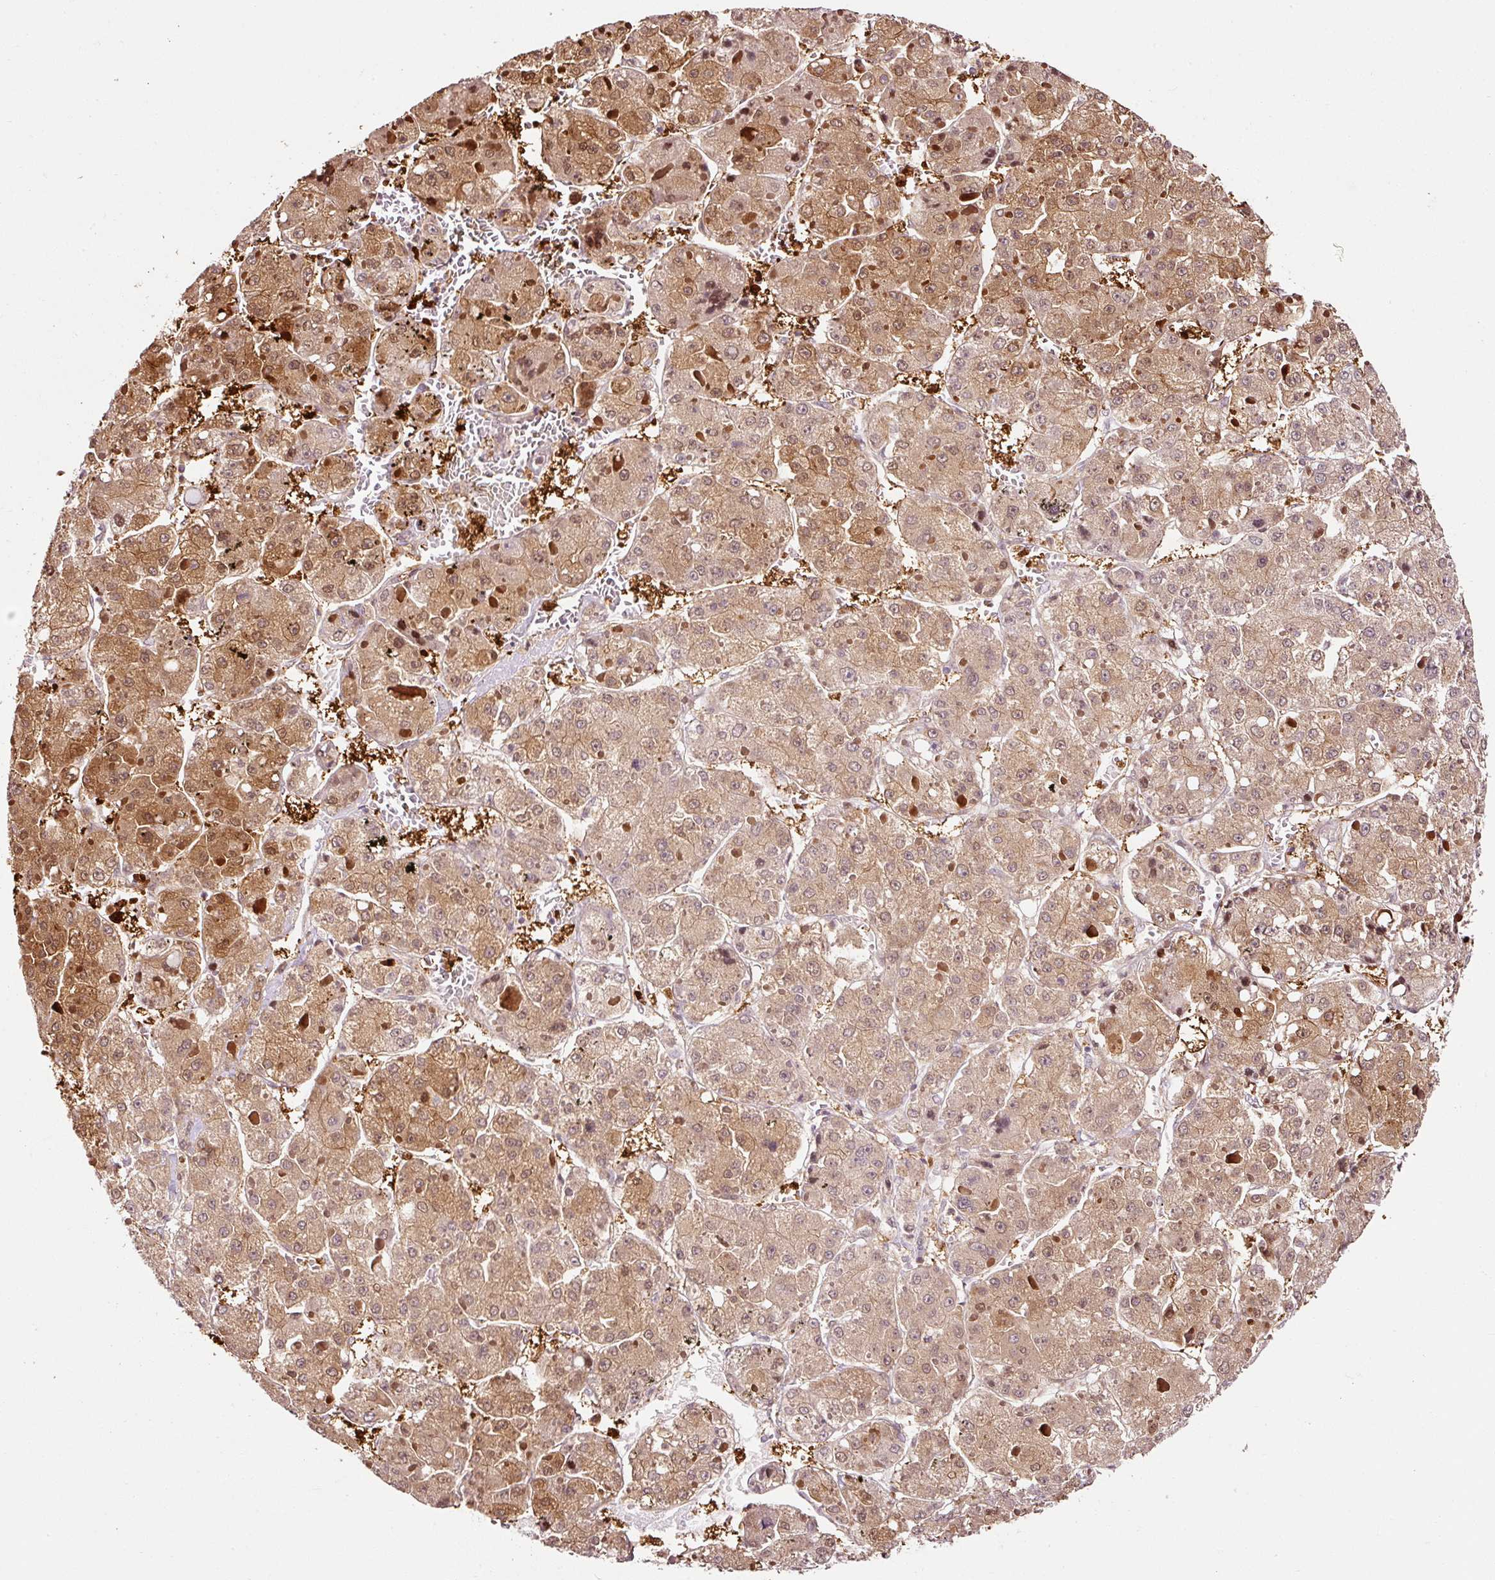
{"staining": {"intensity": "moderate", "quantity": ">75%", "location": "cytoplasmic/membranous,nuclear"}, "tissue": "liver cancer", "cell_type": "Tumor cells", "image_type": "cancer", "snomed": [{"axis": "morphology", "description": "Carcinoma, Hepatocellular, NOS"}, {"axis": "topography", "description": "Liver"}], "caption": "Immunohistochemical staining of liver hepatocellular carcinoma displays medium levels of moderate cytoplasmic/membranous and nuclear staining in approximately >75% of tumor cells.", "gene": "FBXL14", "patient": {"sex": "female", "age": 73}}